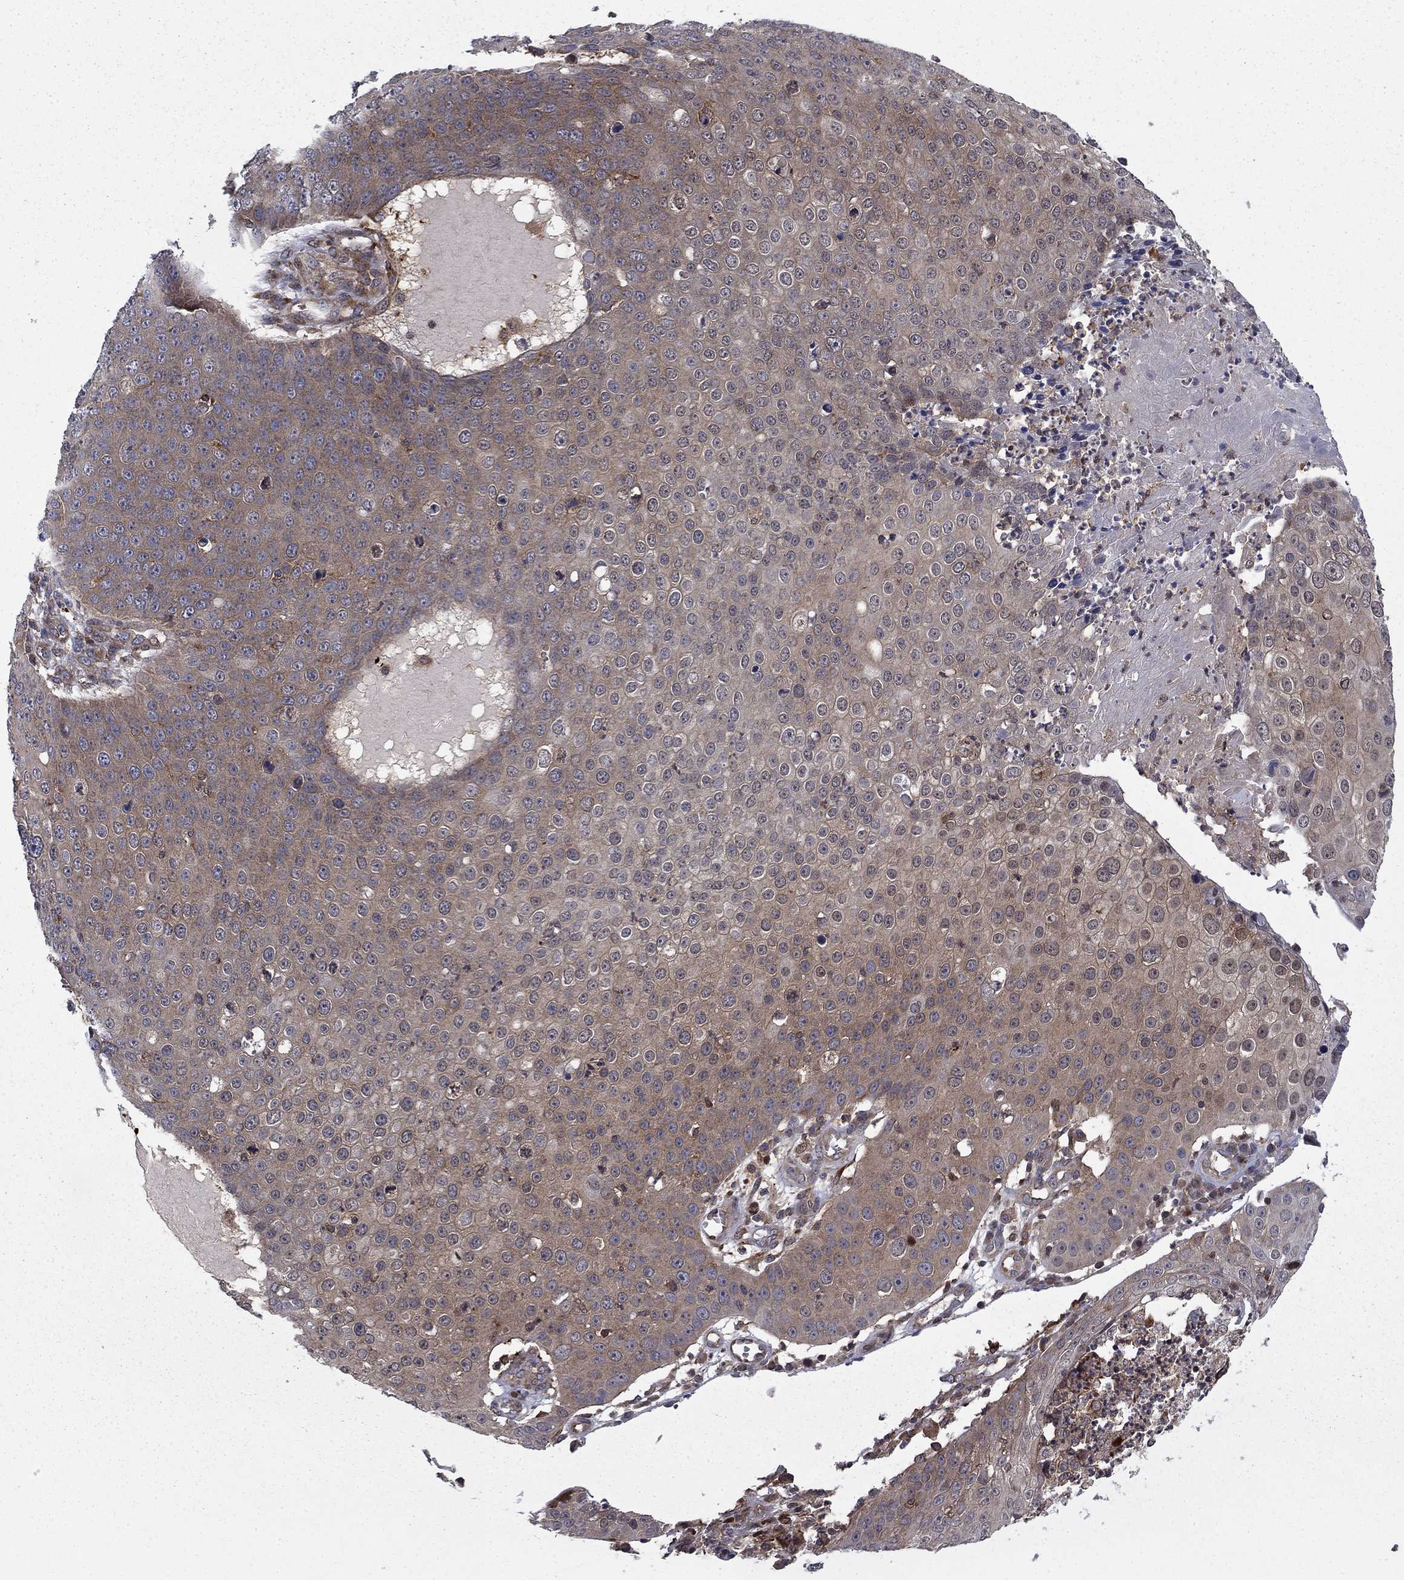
{"staining": {"intensity": "weak", "quantity": "25%-75%", "location": "cytoplasmic/membranous"}, "tissue": "skin cancer", "cell_type": "Tumor cells", "image_type": "cancer", "snomed": [{"axis": "morphology", "description": "Squamous cell carcinoma, NOS"}, {"axis": "topography", "description": "Skin"}], "caption": "This micrograph displays squamous cell carcinoma (skin) stained with immunohistochemistry to label a protein in brown. The cytoplasmic/membranous of tumor cells show weak positivity for the protein. Nuclei are counter-stained blue.", "gene": "HDAC4", "patient": {"sex": "male", "age": 71}}